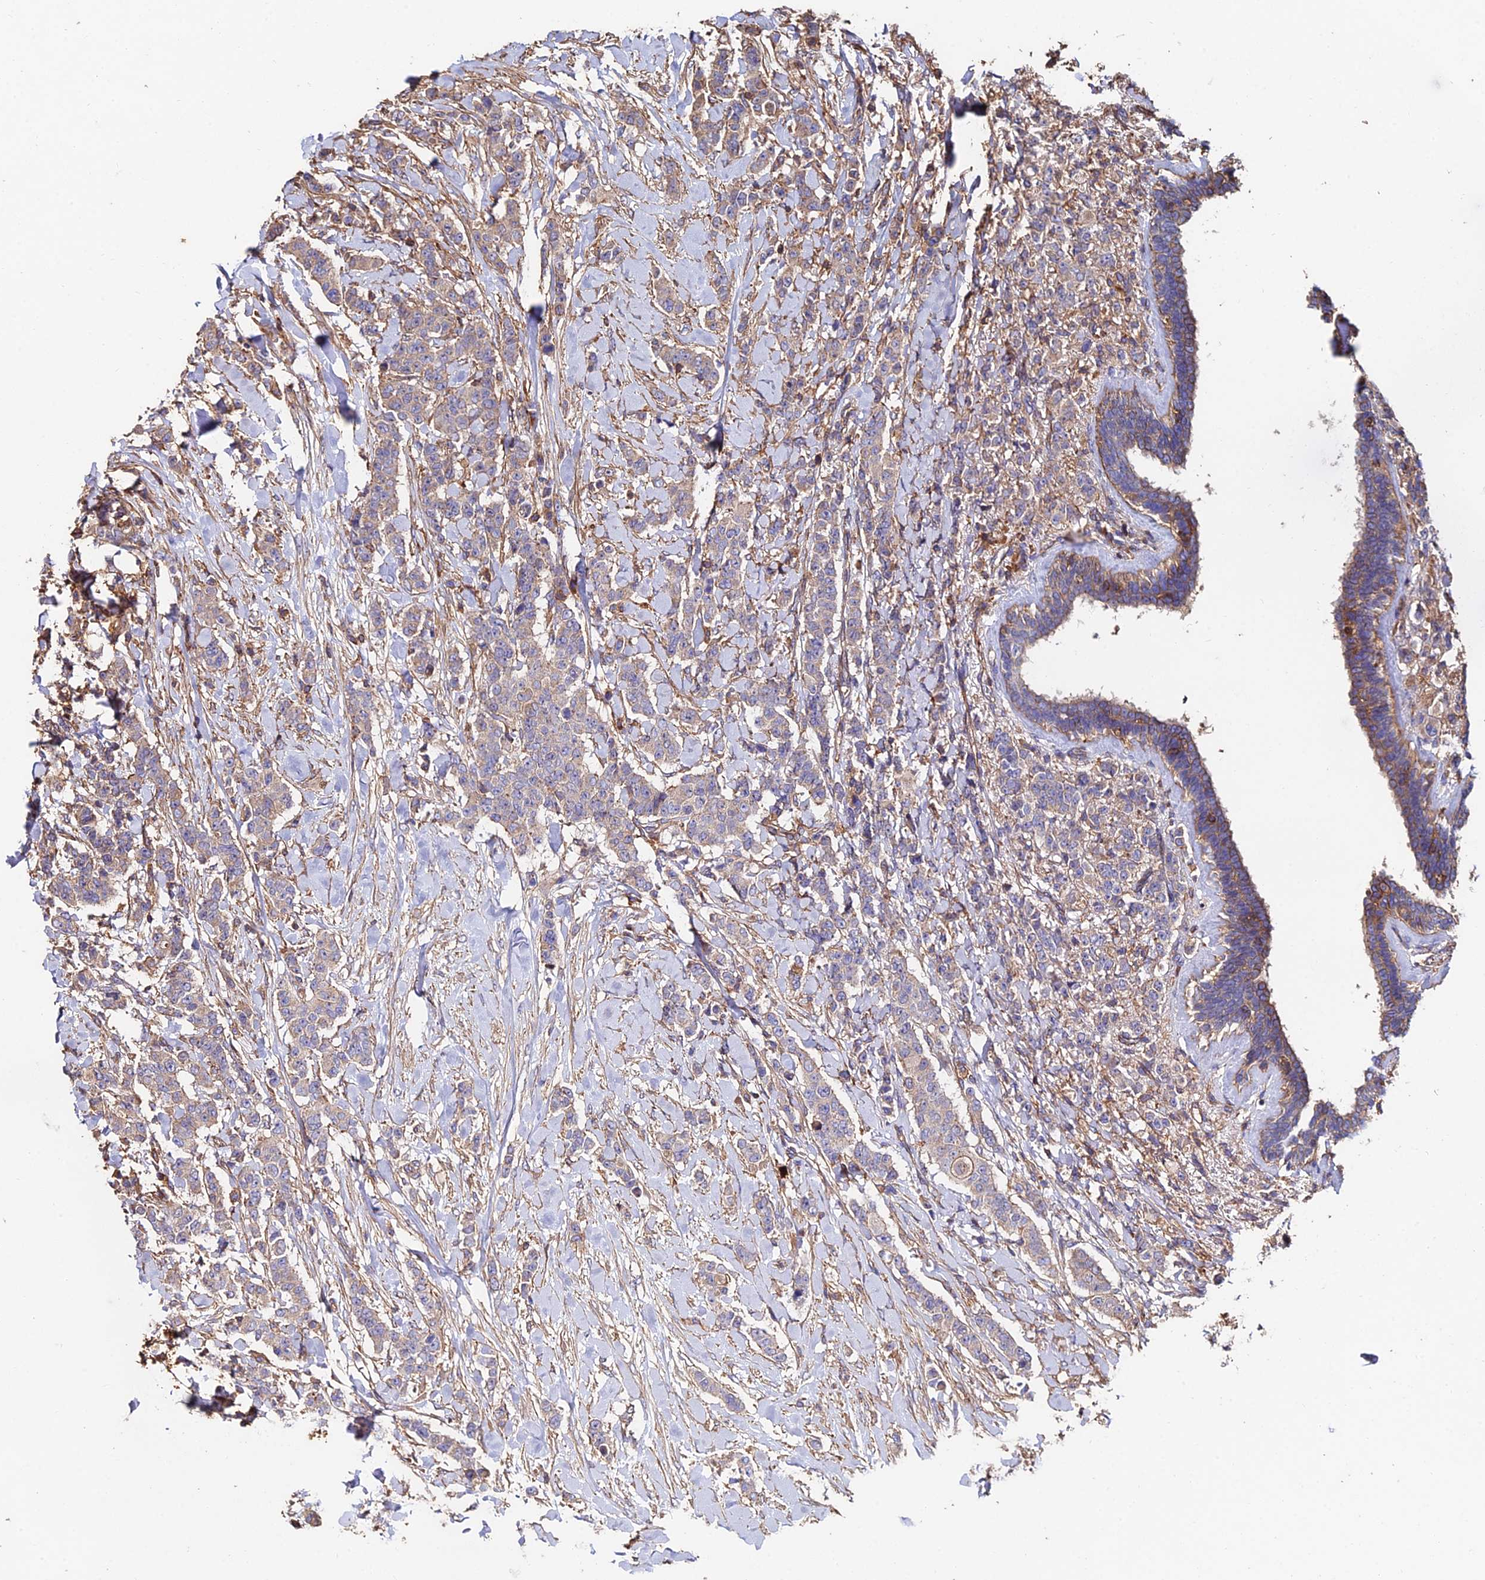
{"staining": {"intensity": "weak", "quantity": "25%-75%", "location": "cytoplasmic/membranous"}, "tissue": "breast cancer", "cell_type": "Tumor cells", "image_type": "cancer", "snomed": [{"axis": "morphology", "description": "Duct carcinoma"}, {"axis": "topography", "description": "Breast"}], "caption": "Brown immunohistochemical staining in intraductal carcinoma (breast) exhibits weak cytoplasmic/membranous positivity in about 25%-75% of tumor cells. (Stains: DAB (3,3'-diaminobenzidine) in brown, nuclei in blue, Microscopy: brightfield microscopy at high magnification).", "gene": "EXT1", "patient": {"sex": "female", "age": 40}}